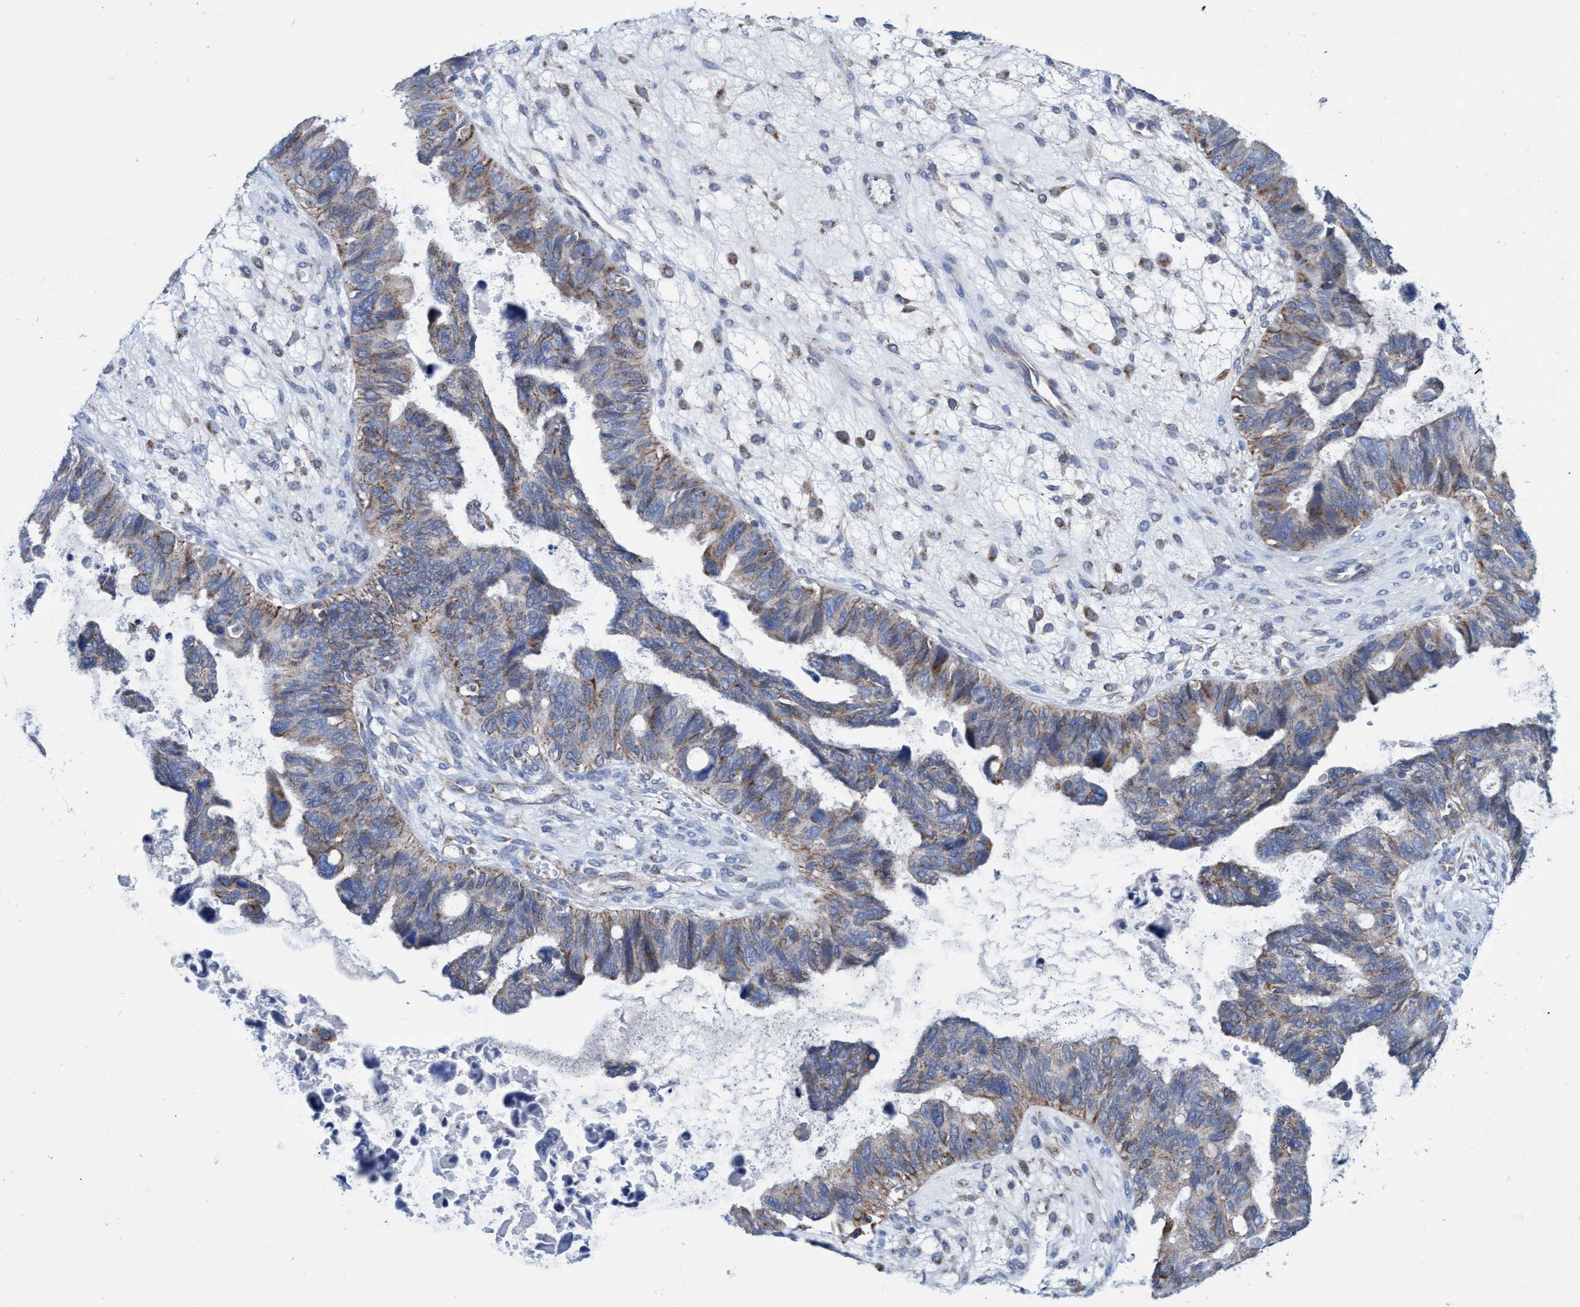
{"staining": {"intensity": "weak", "quantity": ">75%", "location": "cytoplasmic/membranous"}, "tissue": "ovarian cancer", "cell_type": "Tumor cells", "image_type": "cancer", "snomed": [{"axis": "morphology", "description": "Cystadenocarcinoma, serous, NOS"}, {"axis": "topography", "description": "Ovary"}], "caption": "This is a histology image of immunohistochemistry staining of ovarian cancer (serous cystadenocarcinoma), which shows weak staining in the cytoplasmic/membranous of tumor cells.", "gene": "ZNF750", "patient": {"sex": "female", "age": 79}}